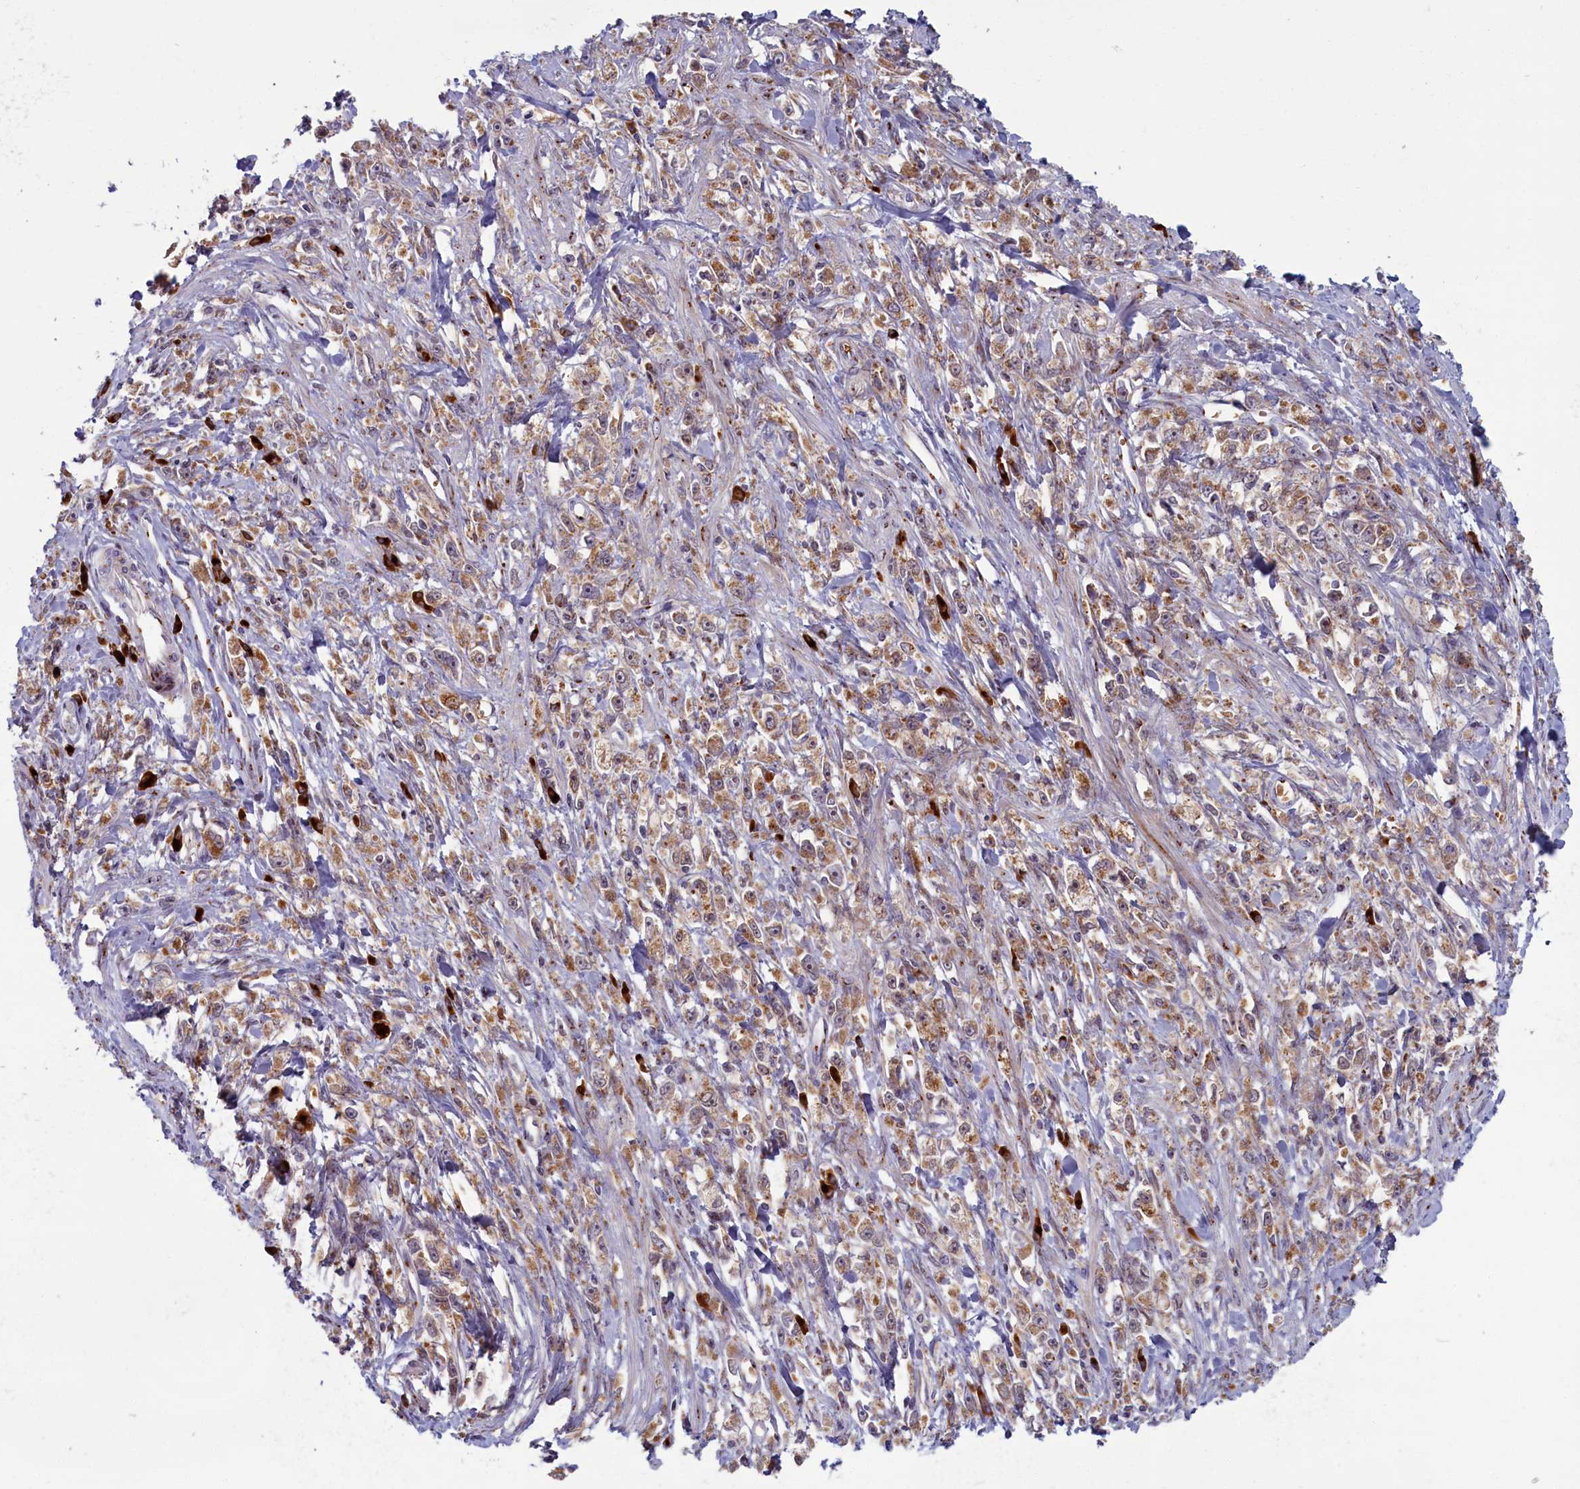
{"staining": {"intensity": "moderate", "quantity": ">75%", "location": "cytoplasmic/membranous"}, "tissue": "stomach cancer", "cell_type": "Tumor cells", "image_type": "cancer", "snomed": [{"axis": "morphology", "description": "Adenocarcinoma, NOS"}, {"axis": "topography", "description": "Stomach"}], "caption": "Immunohistochemical staining of stomach cancer (adenocarcinoma) reveals medium levels of moderate cytoplasmic/membranous staining in approximately >75% of tumor cells.", "gene": "BLVRB", "patient": {"sex": "female", "age": 59}}